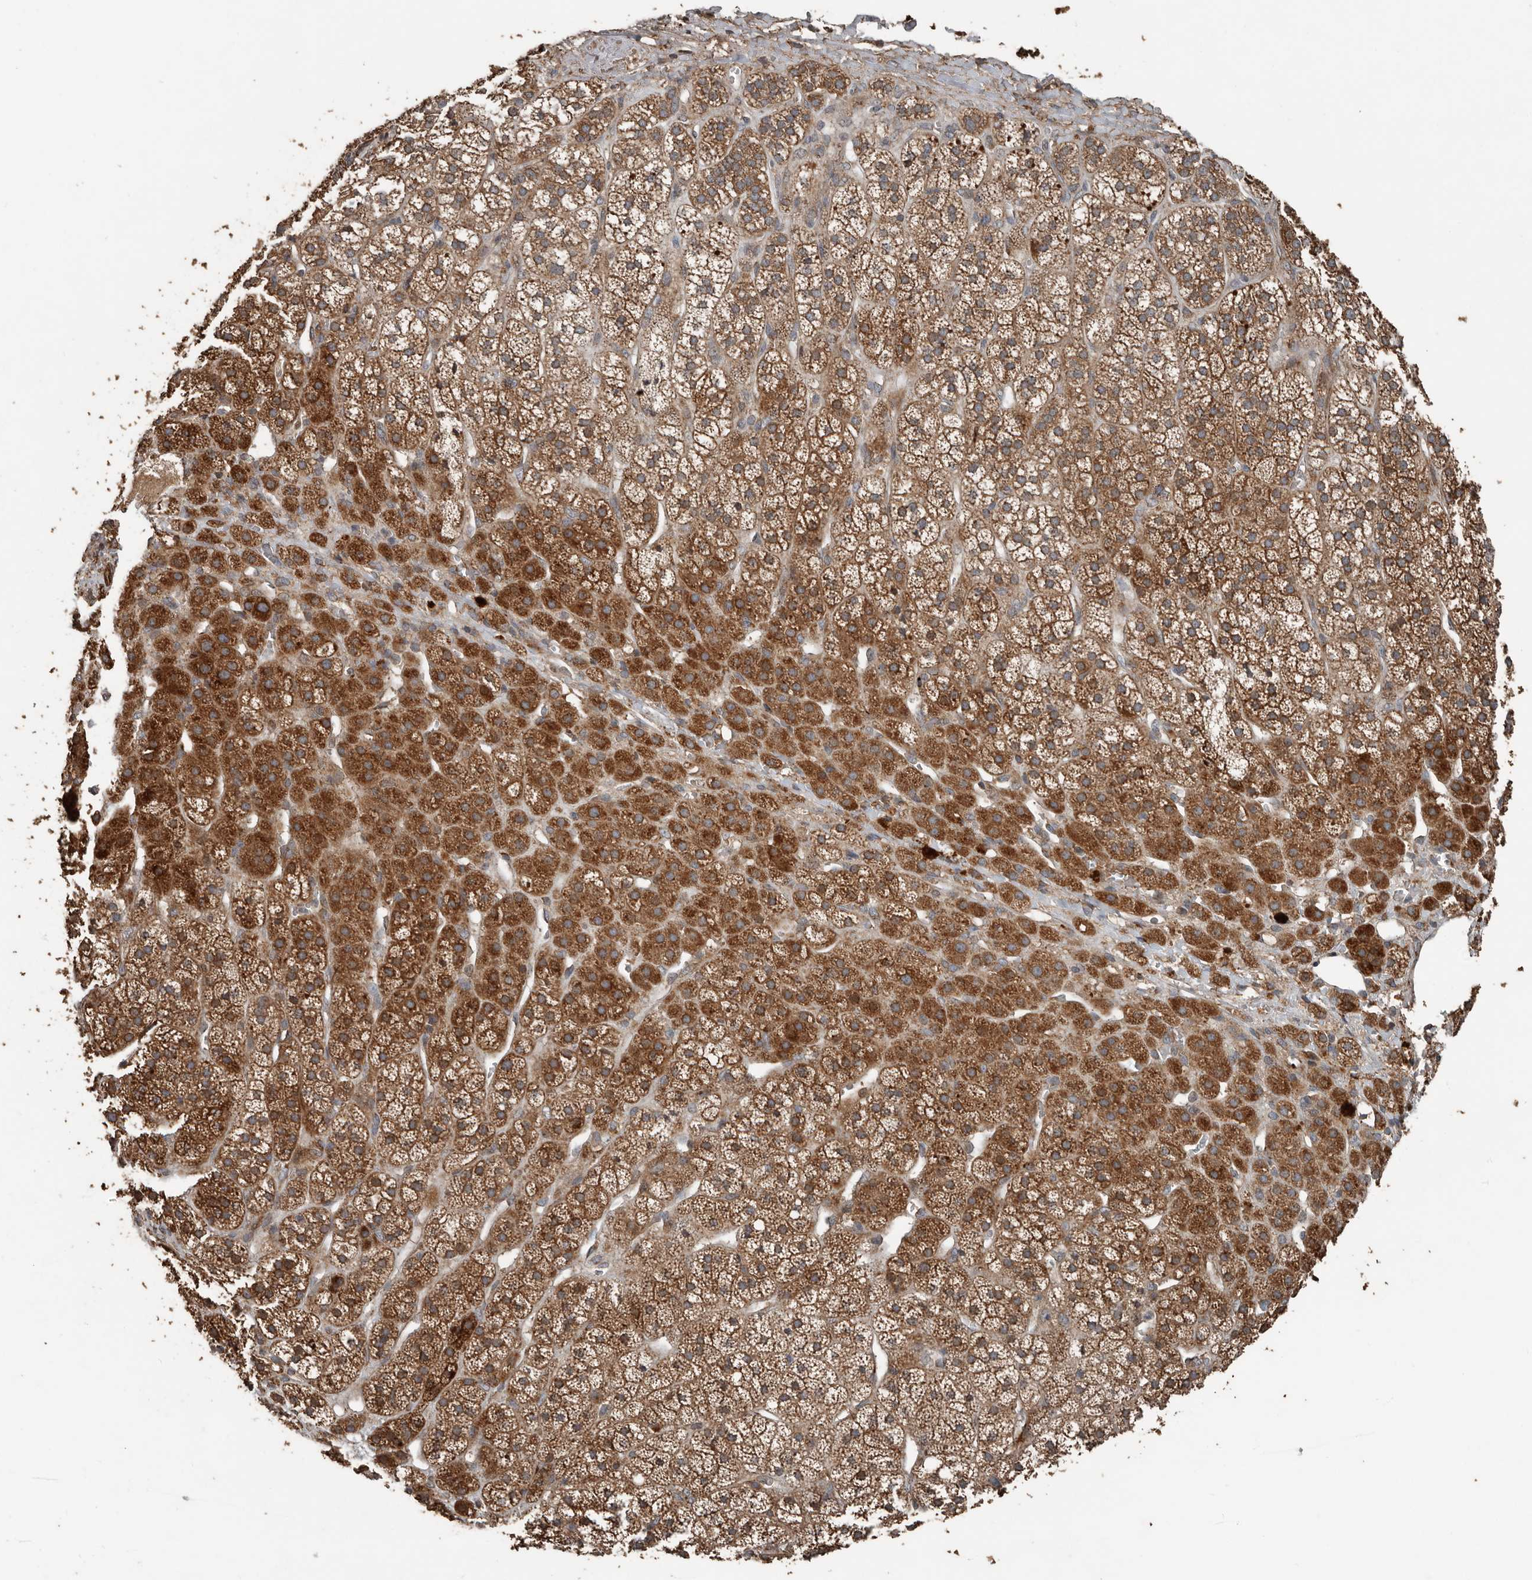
{"staining": {"intensity": "strong", "quantity": ">75%", "location": "cytoplasmic/membranous"}, "tissue": "adrenal gland", "cell_type": "Glandular cells", "image_type": "normal", "snomed": [{"axis": "morphology", "description": "Normal tissue, NOS"}, {"axis": "topography", "description": "Adrenal gland"}], "caption": "A high-resolution image shows IHC staining of unremarkable adrenal gland, which displays strong cytoplasmic/membranous positivity in about >75% of glandular cells.", "gene": "RNF207", "patient": {"sex": "male", "age": 56}}